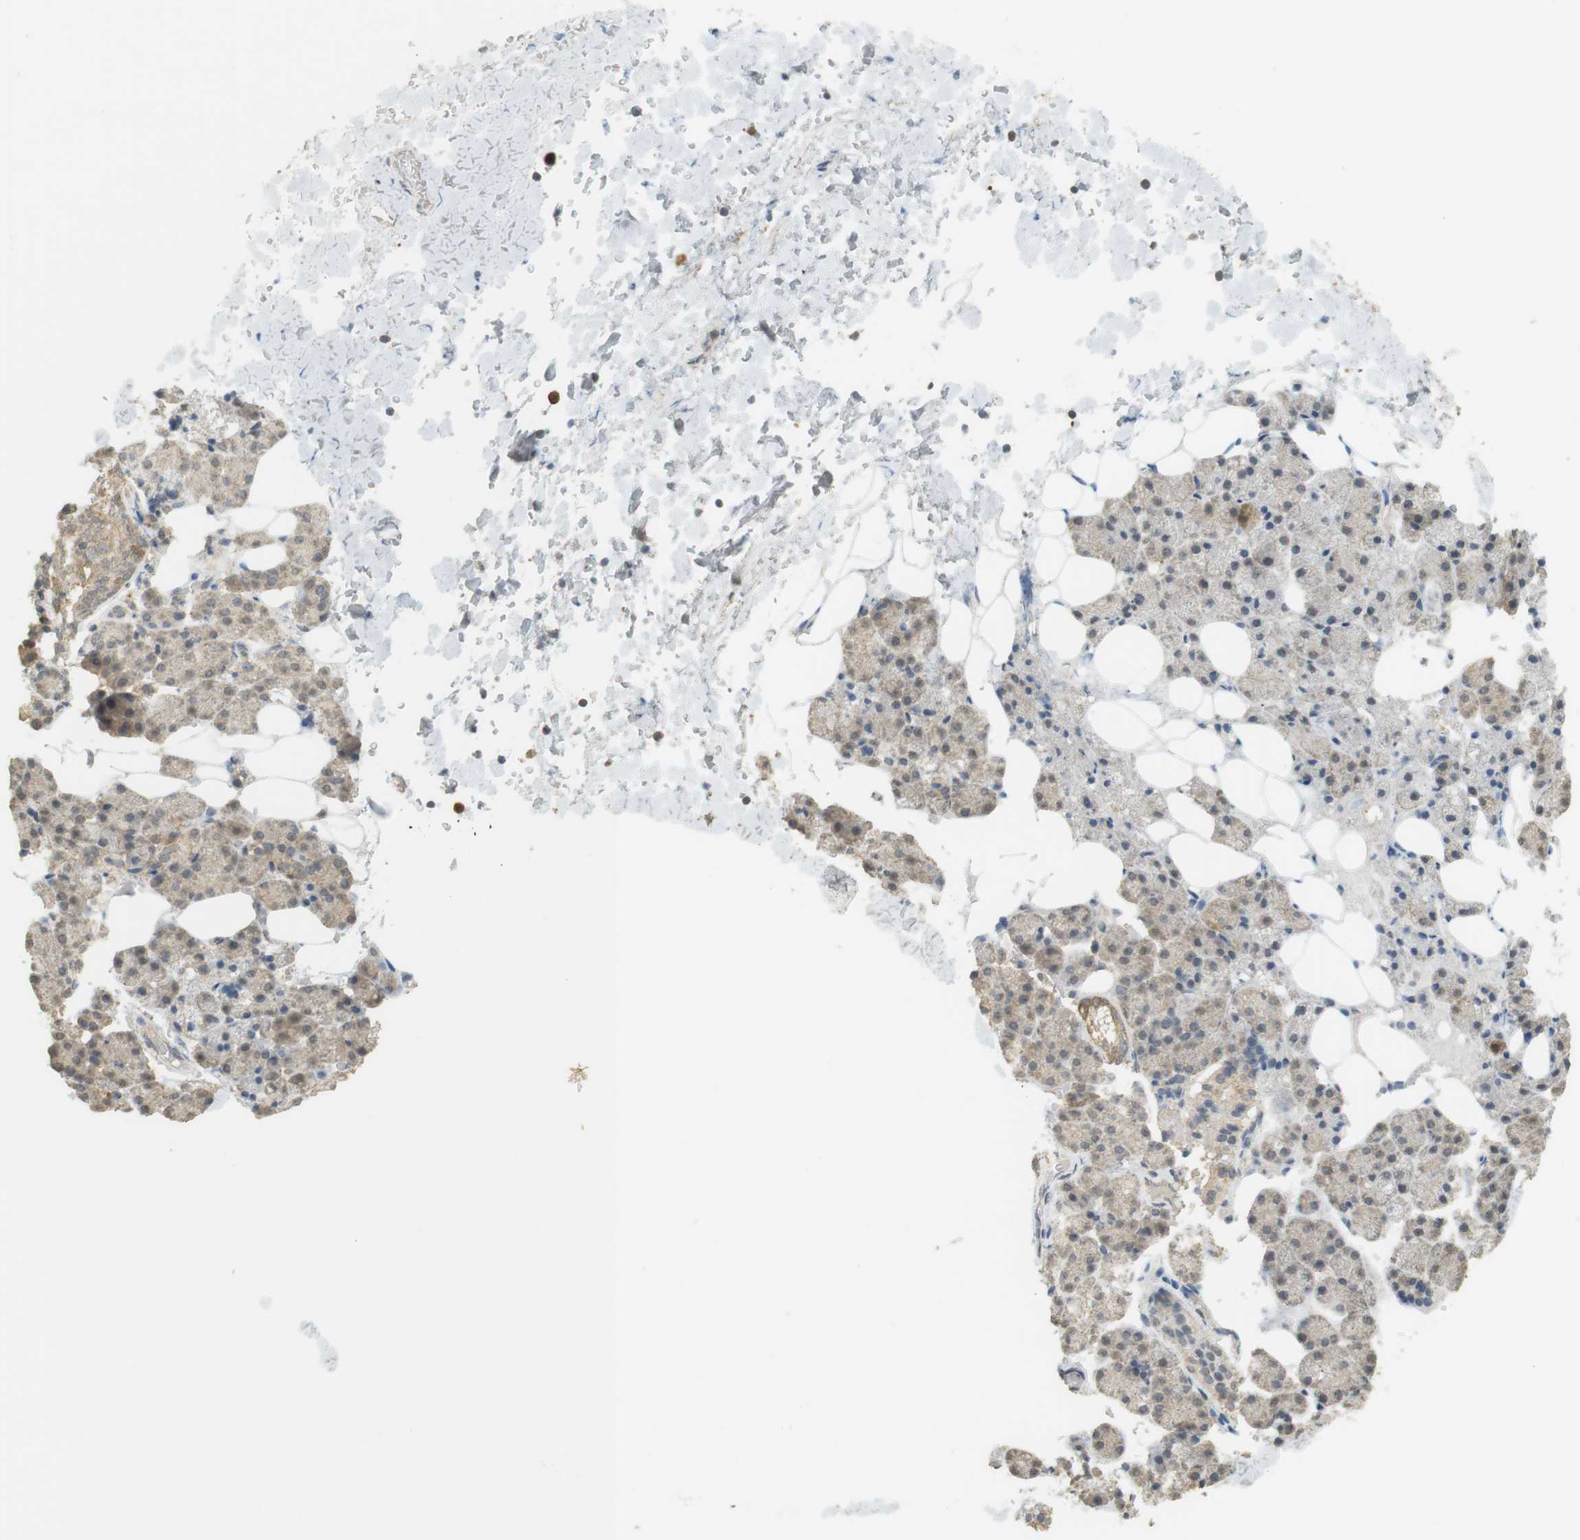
{"staining": {"intensity": "moderate", "quantity": "<25%", "location": "cytoplasmic/membranous"}, "tissue": "salivary gland", "cell_type": "Glandular cells", "image_type": "normal", "snomed": [{"axis": "morphology", "description": "Normal tissue, NOS"}, {"axis": "topography", "description": "Lymph node"}, {"axis": "topography", "description": "Salivary gland"}], "caption": "A brown stain highlights moderate cytoplasmic/membranous expression of a protein in glandular cells of benign human salivary gland.", "gene": "TTK", "patient": {"sex": "male", "age": 8}}